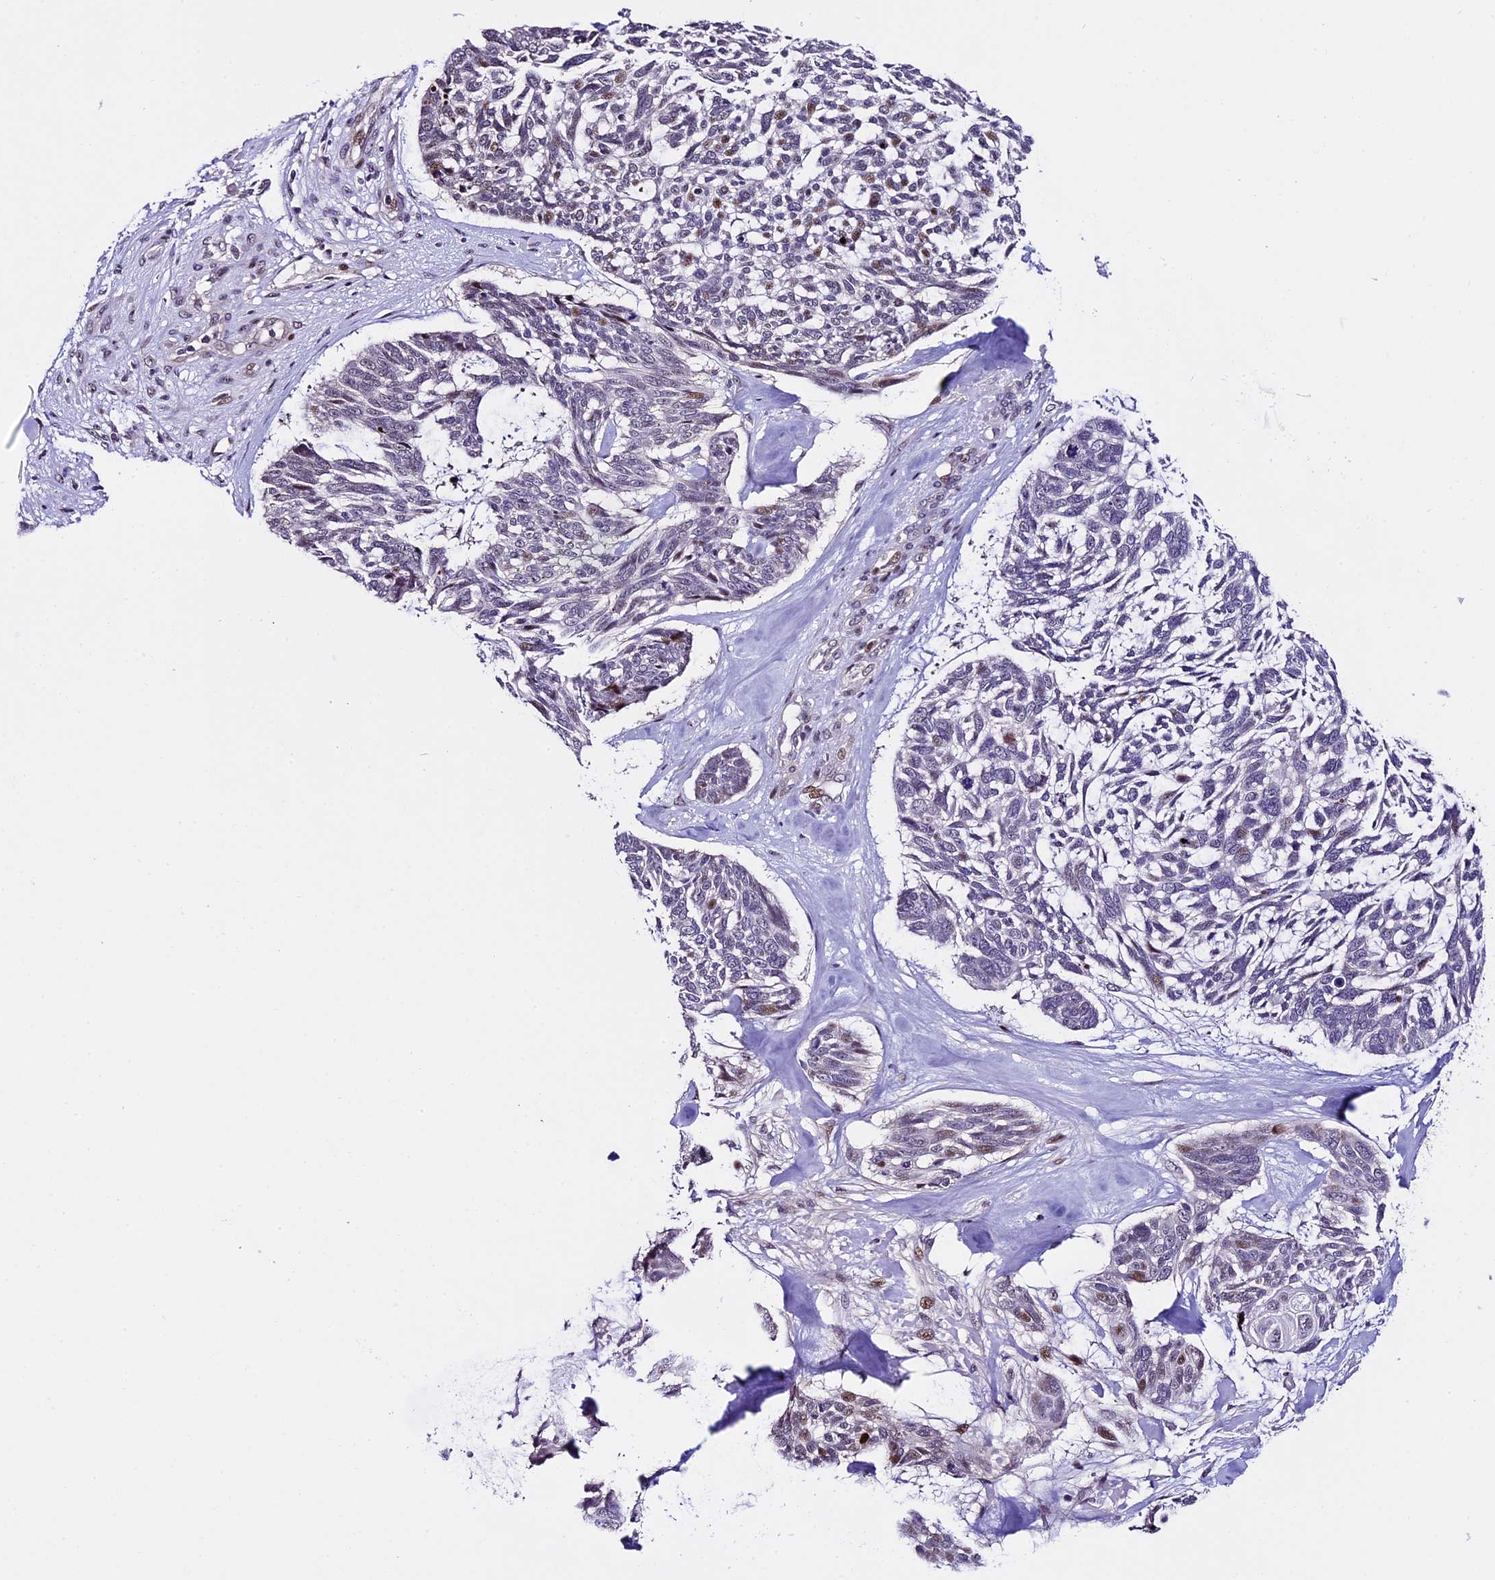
{"staining": {"intensity": "weak", "quantity": "<25%", "location": "nuclear"}, "tissue": "skin cancer", "cell_type": "Tumor cells", "image_type": "cancer", "snomed": [{"axis": "morphology", "description": "Basal cell carcinoma"}, {"axis": "topography", "description": "Skin"}], "caption": "This is an immunohistochemistry (IHC) micrograph of basal cell carcinoma (skin). There is no positivity in tumor cells.", "gene": "TCP11L2", "patient": {"sex": "male", "age": 88}}